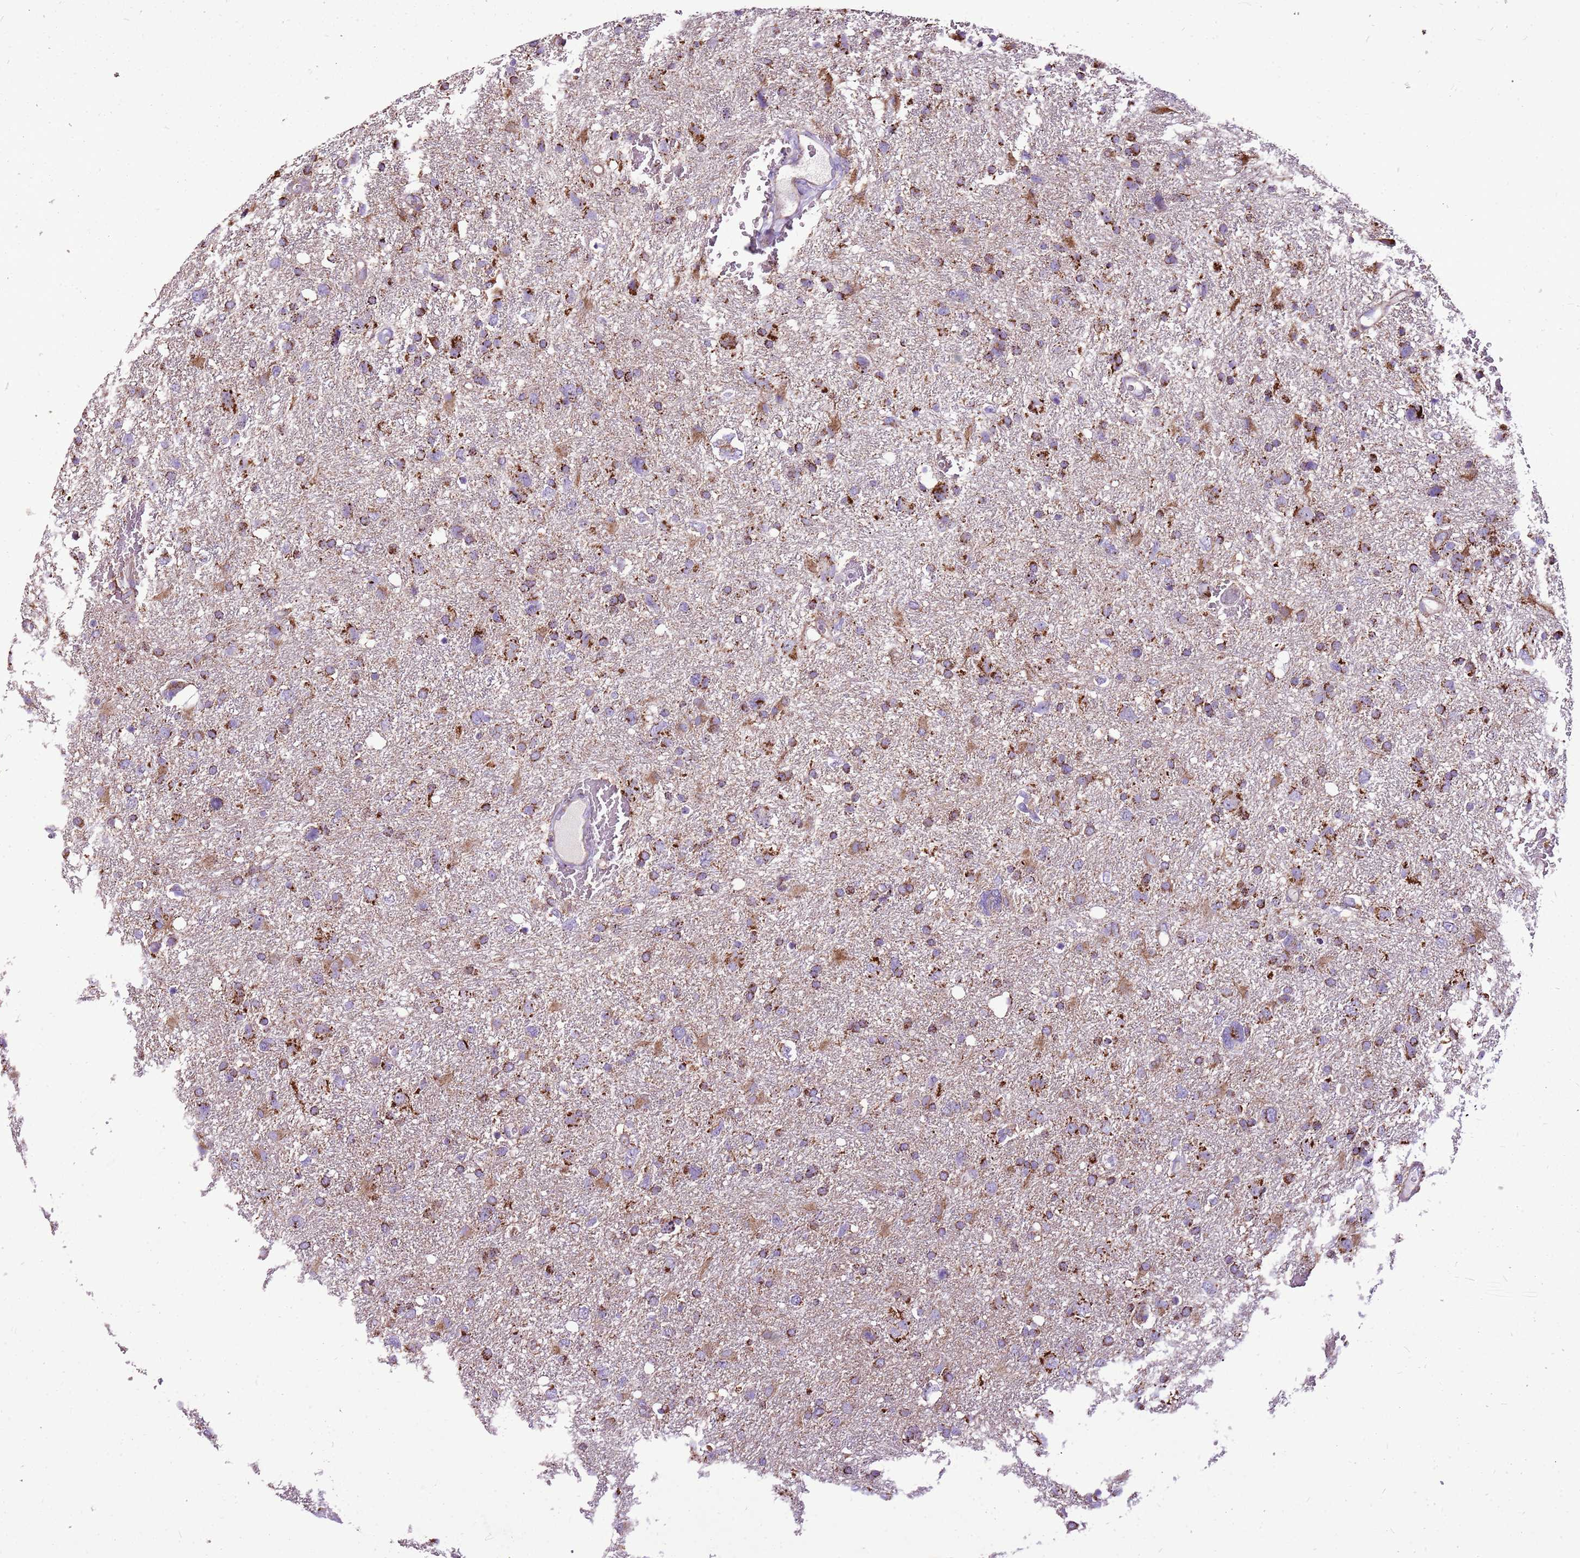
{"staining": {"intensity": "moderate", "quantity": ">75%", "location": "cytoplasmic/membranous"}, "tissue": "glioma", "cell_type": "Tumor cells", "image_type": "cancer", "snomed": [{"axis": "morphology", "description": "Glioma, malignant, High grade"}, {"axis": "topography", "description": "Brain"}], "caption": "This histopathology image reveals high-grade glioma (malignant) stained with immunohistochemistry (IHC) to label a protein in brown. The cytoplasmic/membranous of tumor cells show moderate positivity for the protein. Nuclei are counter-stained blue.", "gene": "GCDH", "patient": {"sex": "male", "age": 61}}